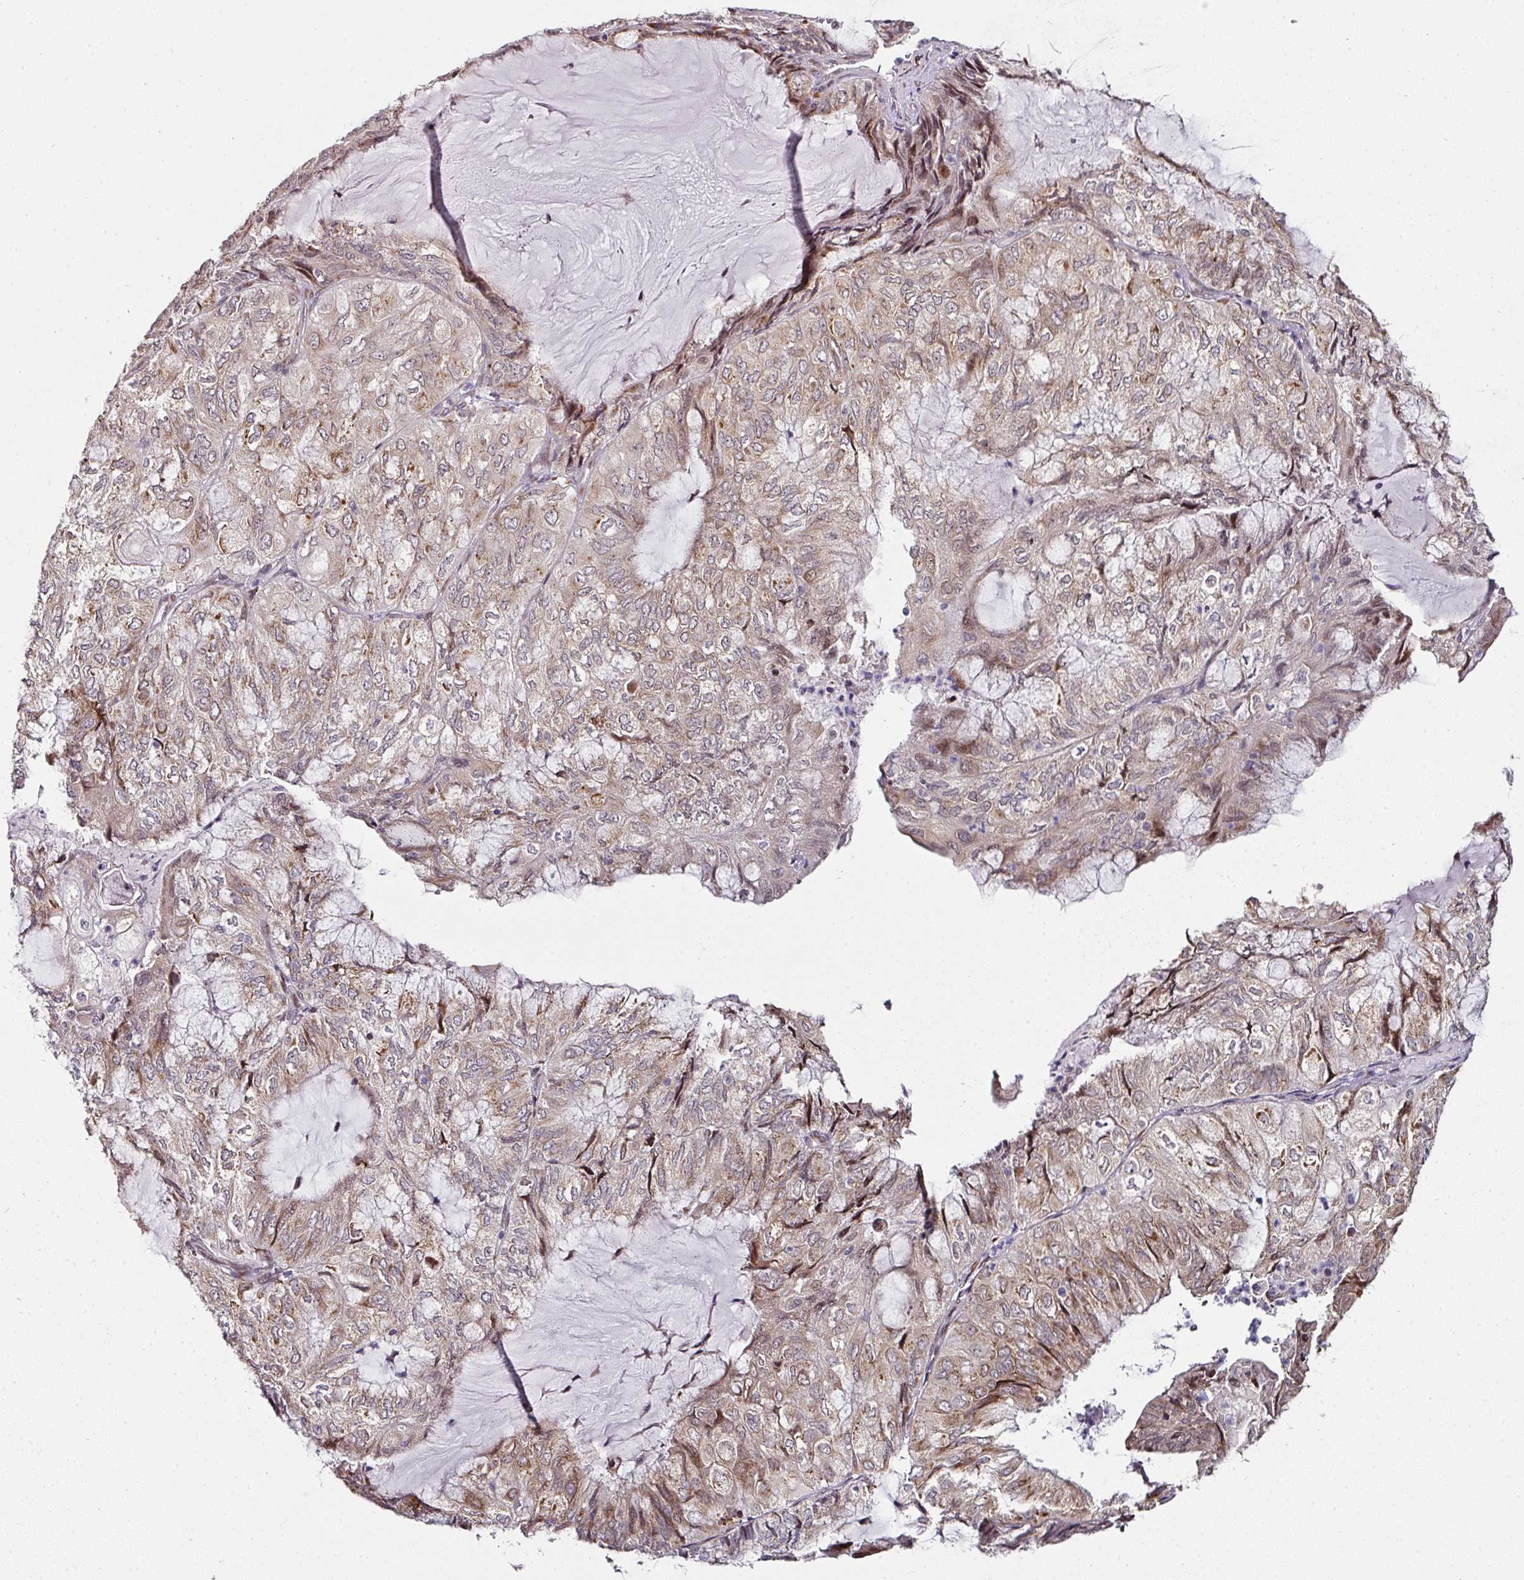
{"staining": {"intensity": "moderate", "quantity": ">75%", "location": "cytoplasmic/membranous"}, "tissue": "endometrial cancer", "cell_type": "Tumor cells", "image_type": "cancer", "snomed": [{"axis": "morphology", "description": "Adenocarcinoma, NOS"}, {"axis": "topography", "description": "Endometrium"}], "caption": "Moderate cytoplasmic/membranous protein positivity is seen in about >75% of tumor cells in adenocarcinoma (endometrial).", "gene": "APOLD1", "patient": {"sex": "female", "age": 81}}